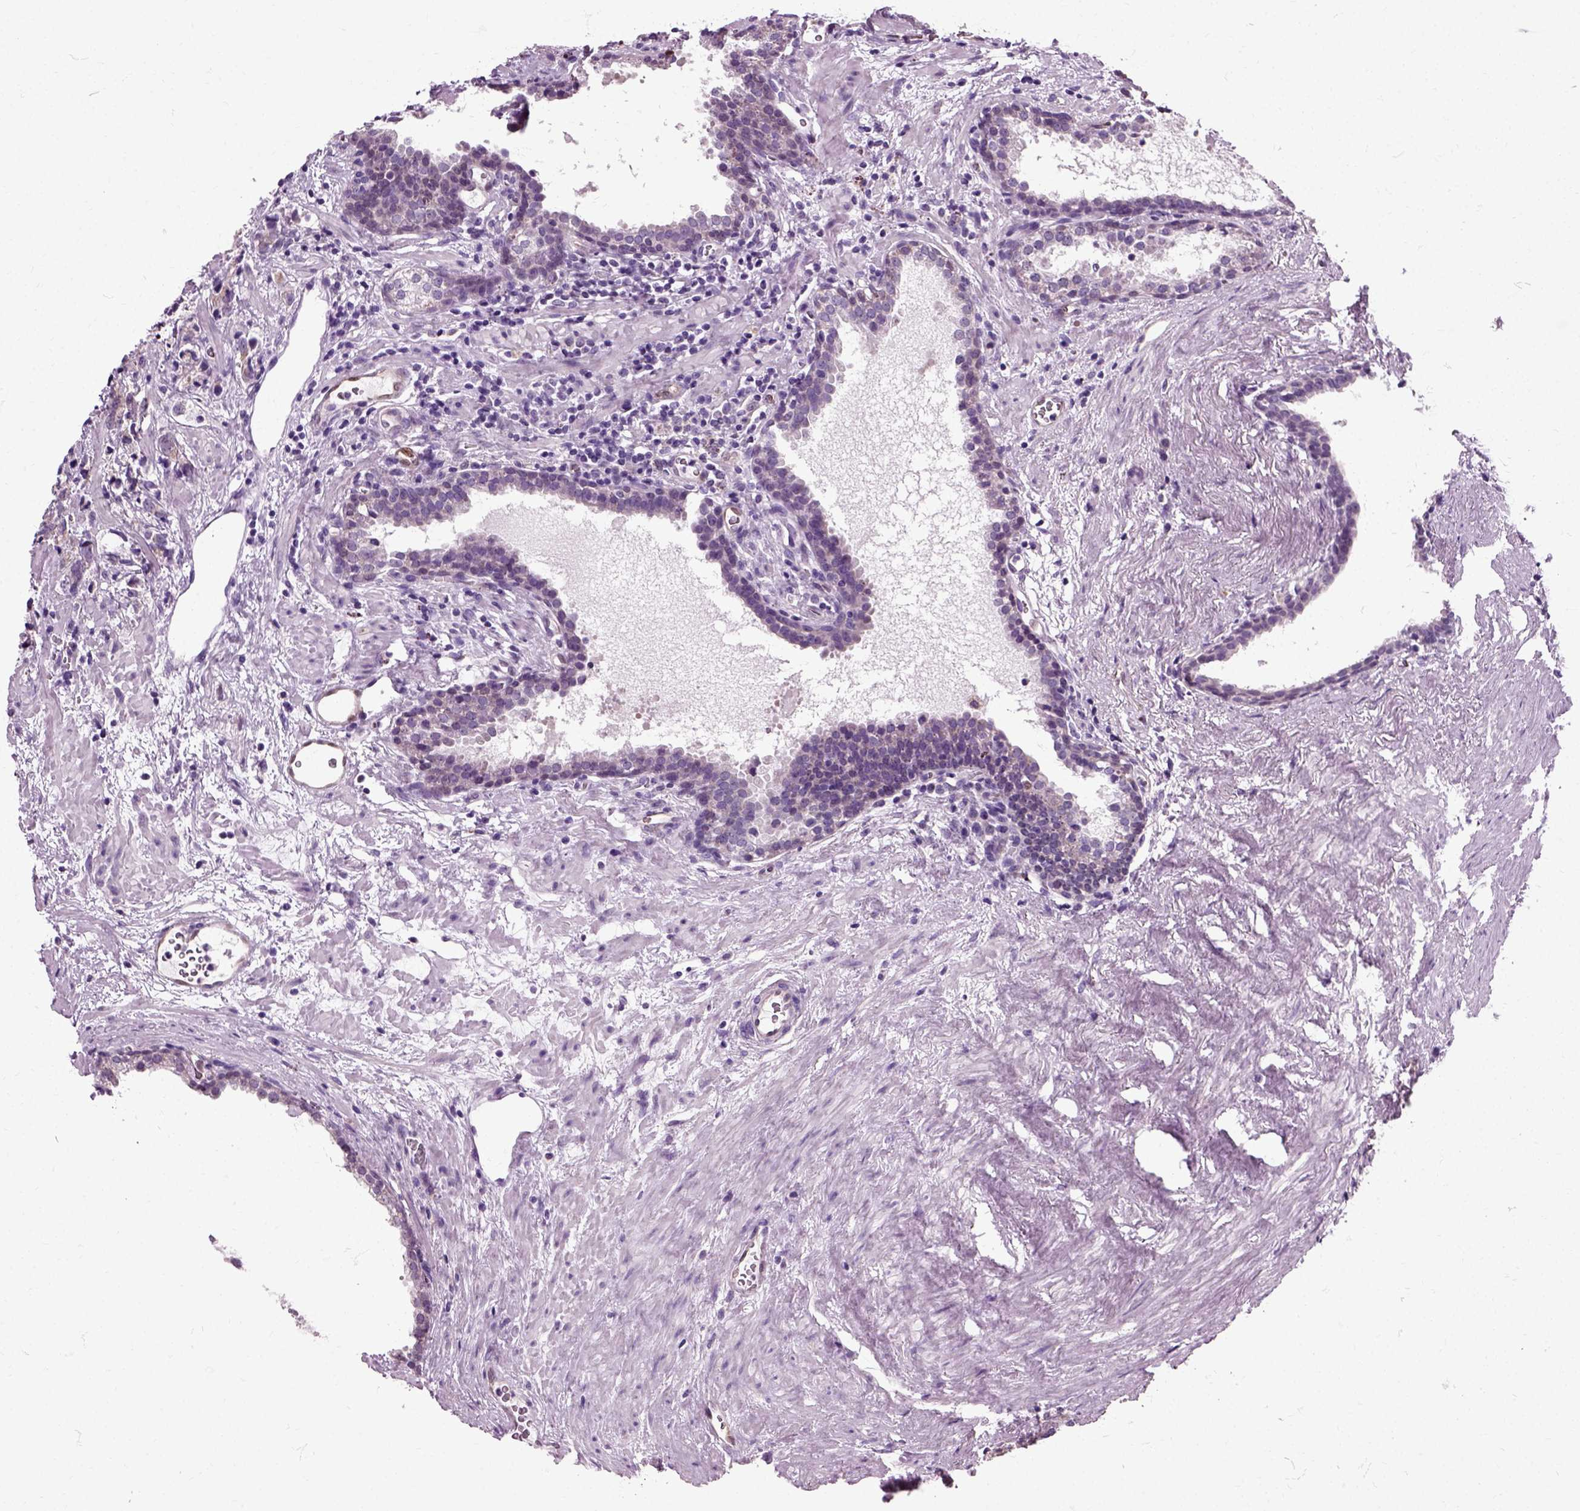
{"staining": {"intensity": "negative", "quantity": "none", "location": "none"}, "tissue": "prostate cancer", "cell_type": "Tumor cells", "image_type": "cancer", "snomed": [{"axis": "morphology", "description": "Adenocarcinoma, NOS"}, {"axis": "topography", "description": "Prostate and seminal vesicle, NOS"}], "caption": "Immunohistochemistry of human prostate cancer displays no expression in tumor cells.", "gene": "HSPA2", "patient": {"sex": "male", "age": 63}}